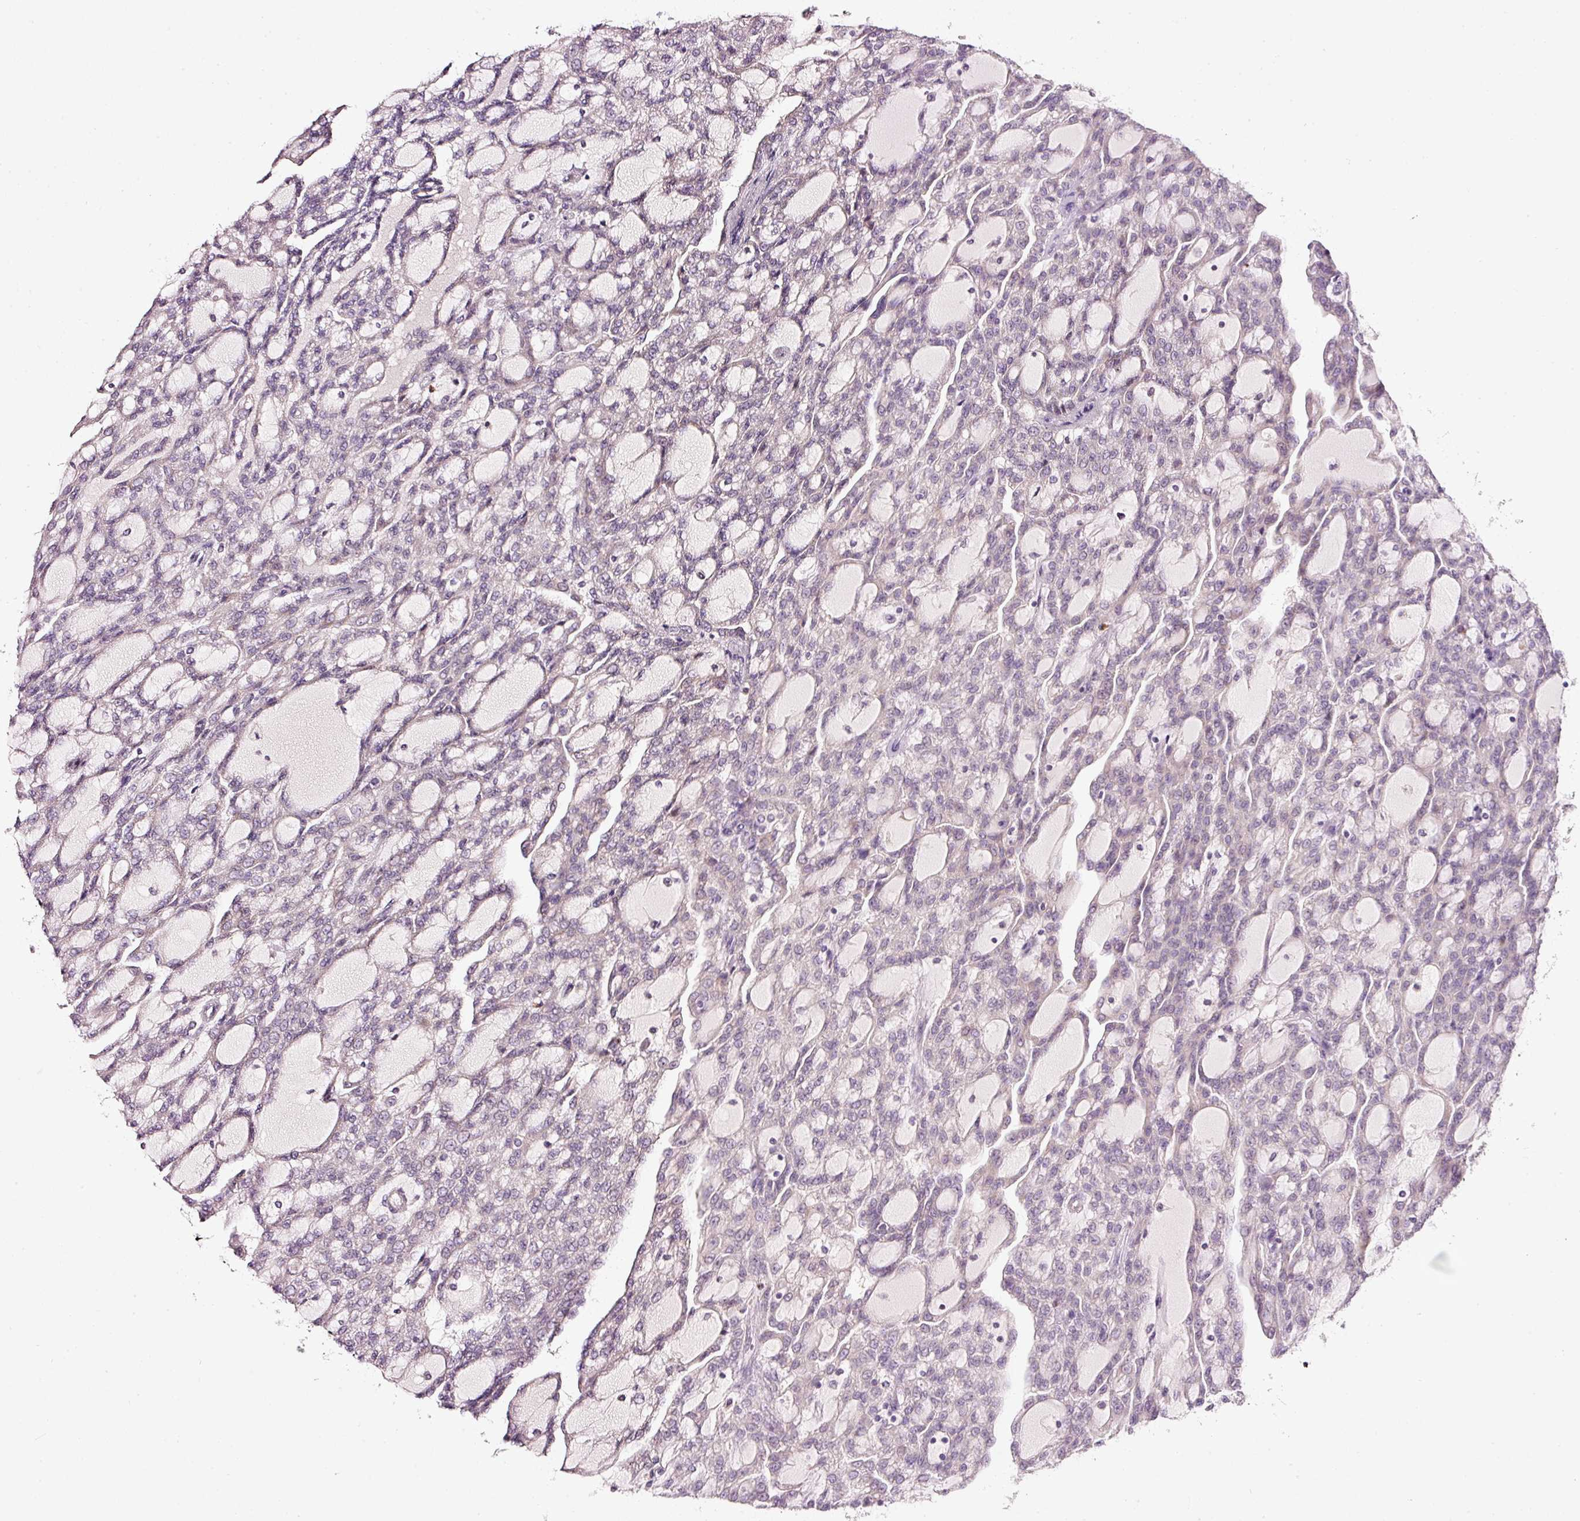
{"staining": {"intensity": "negative", "quantity": "none", "location": "none"}, "tissue": "renal cancer", "cell_type": "Tumor cells", "image_type": "cancer", "snomed": [{"axis": "morphology", "description": "Adenocarcinoma, NOS"}, {"axis": "topography", "description": "Kidney"}], "caption": "An image of renal adenocarcinoma stained for a protein exhibits no brown staining in tumor cells.", "gene": "FAM78B", "patient": {"sex": "male", "age": 63}}